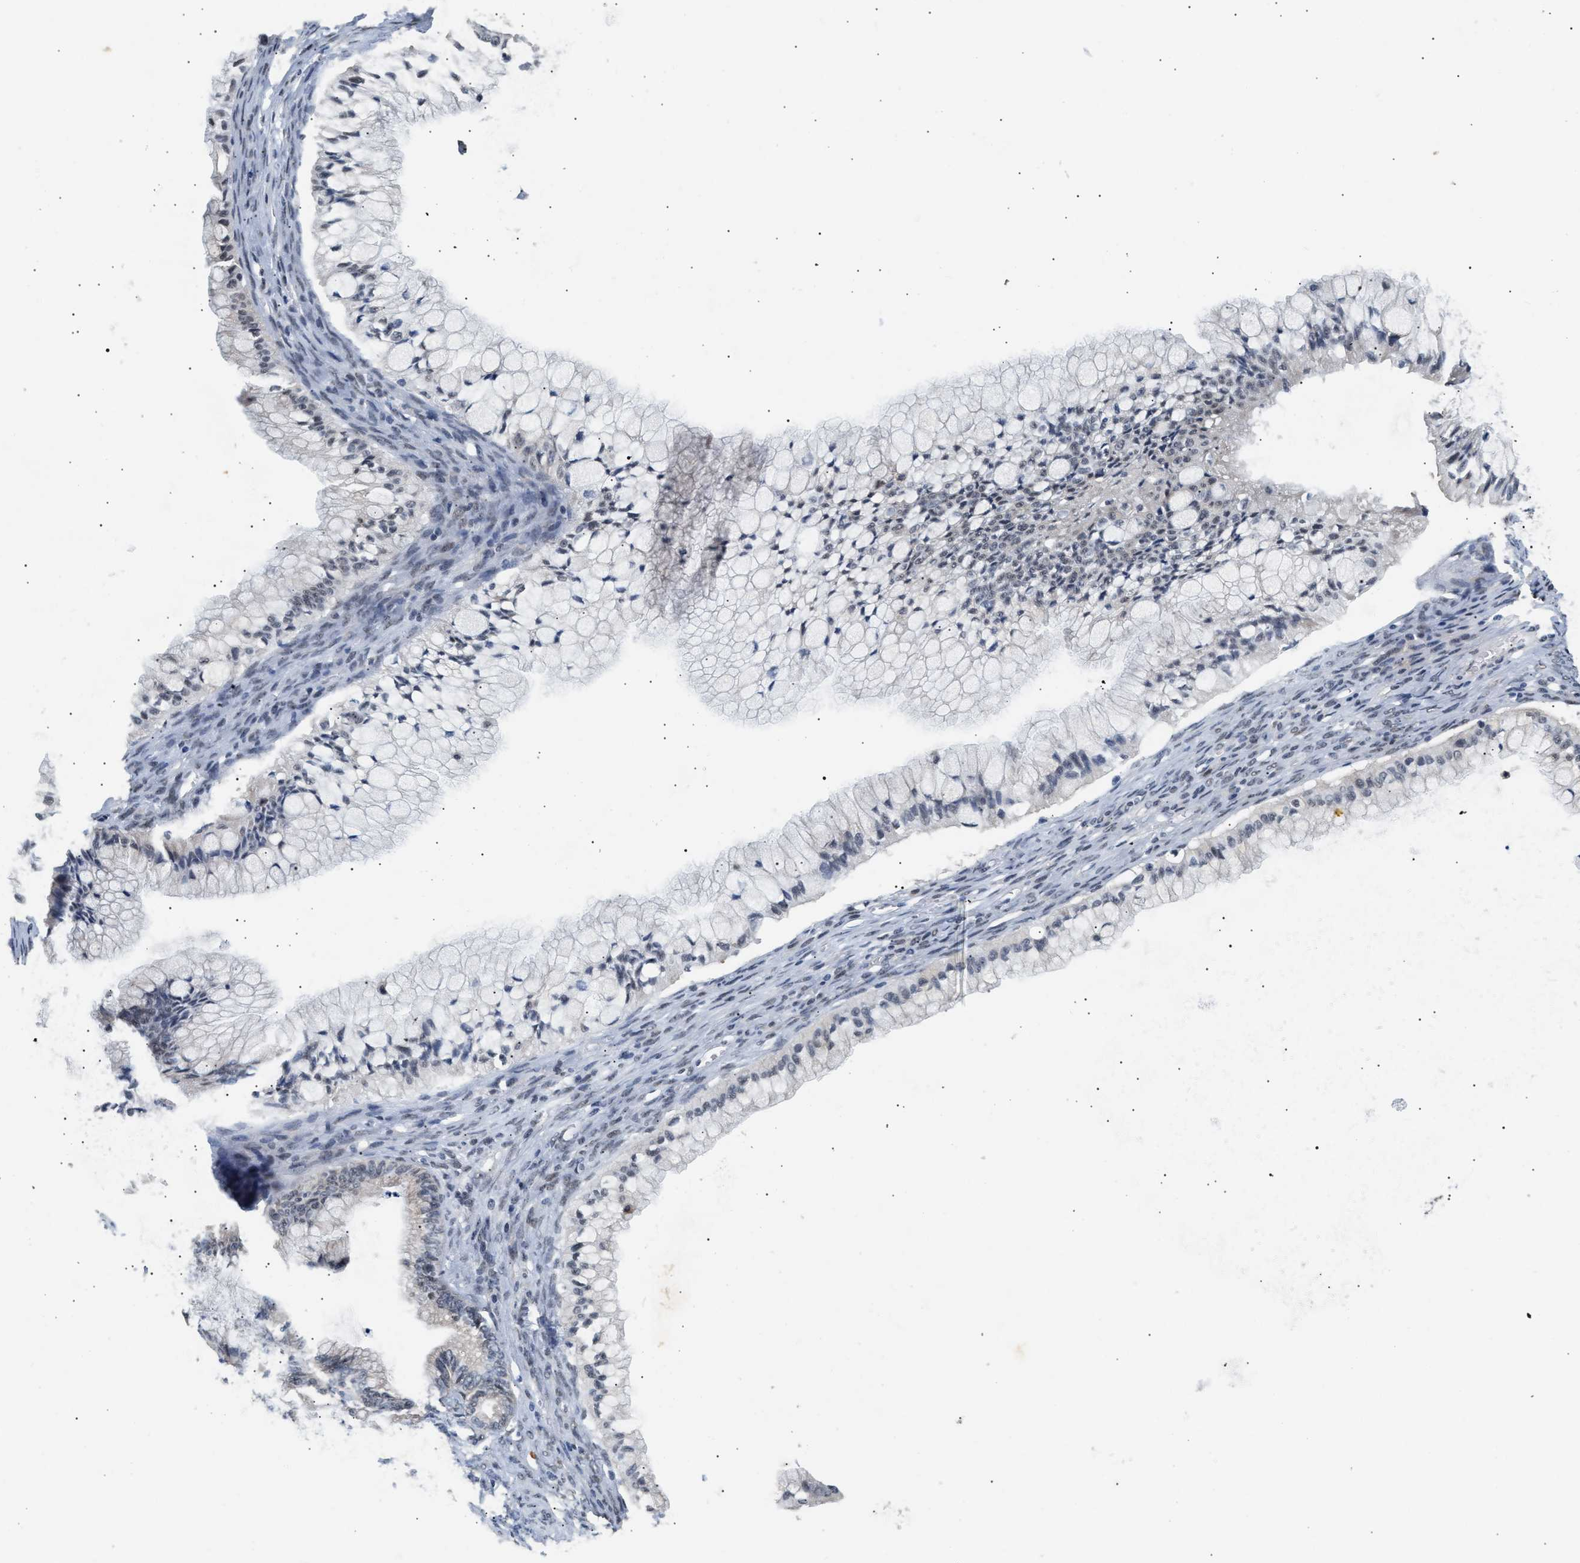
{"staining": {"intensity": "negative", "quantity": "none", "location": "none"}, "tissue": "ovarian cancer", "cell_type": "Tumor cells", "image_type": "cancer", "snomed": [{"axis": "morphology", "description": "Cystadenocarcinoma, mucinous, NOS"}, {"axis": "topography", "description": "Ovary"}], "caption": "Human ovarian cancer stained for a protein using immunohistochemistry demonstrates no staining in tumor cells.", "gene": "THOC1", "patient": {"sex": "female", "age": 57}}